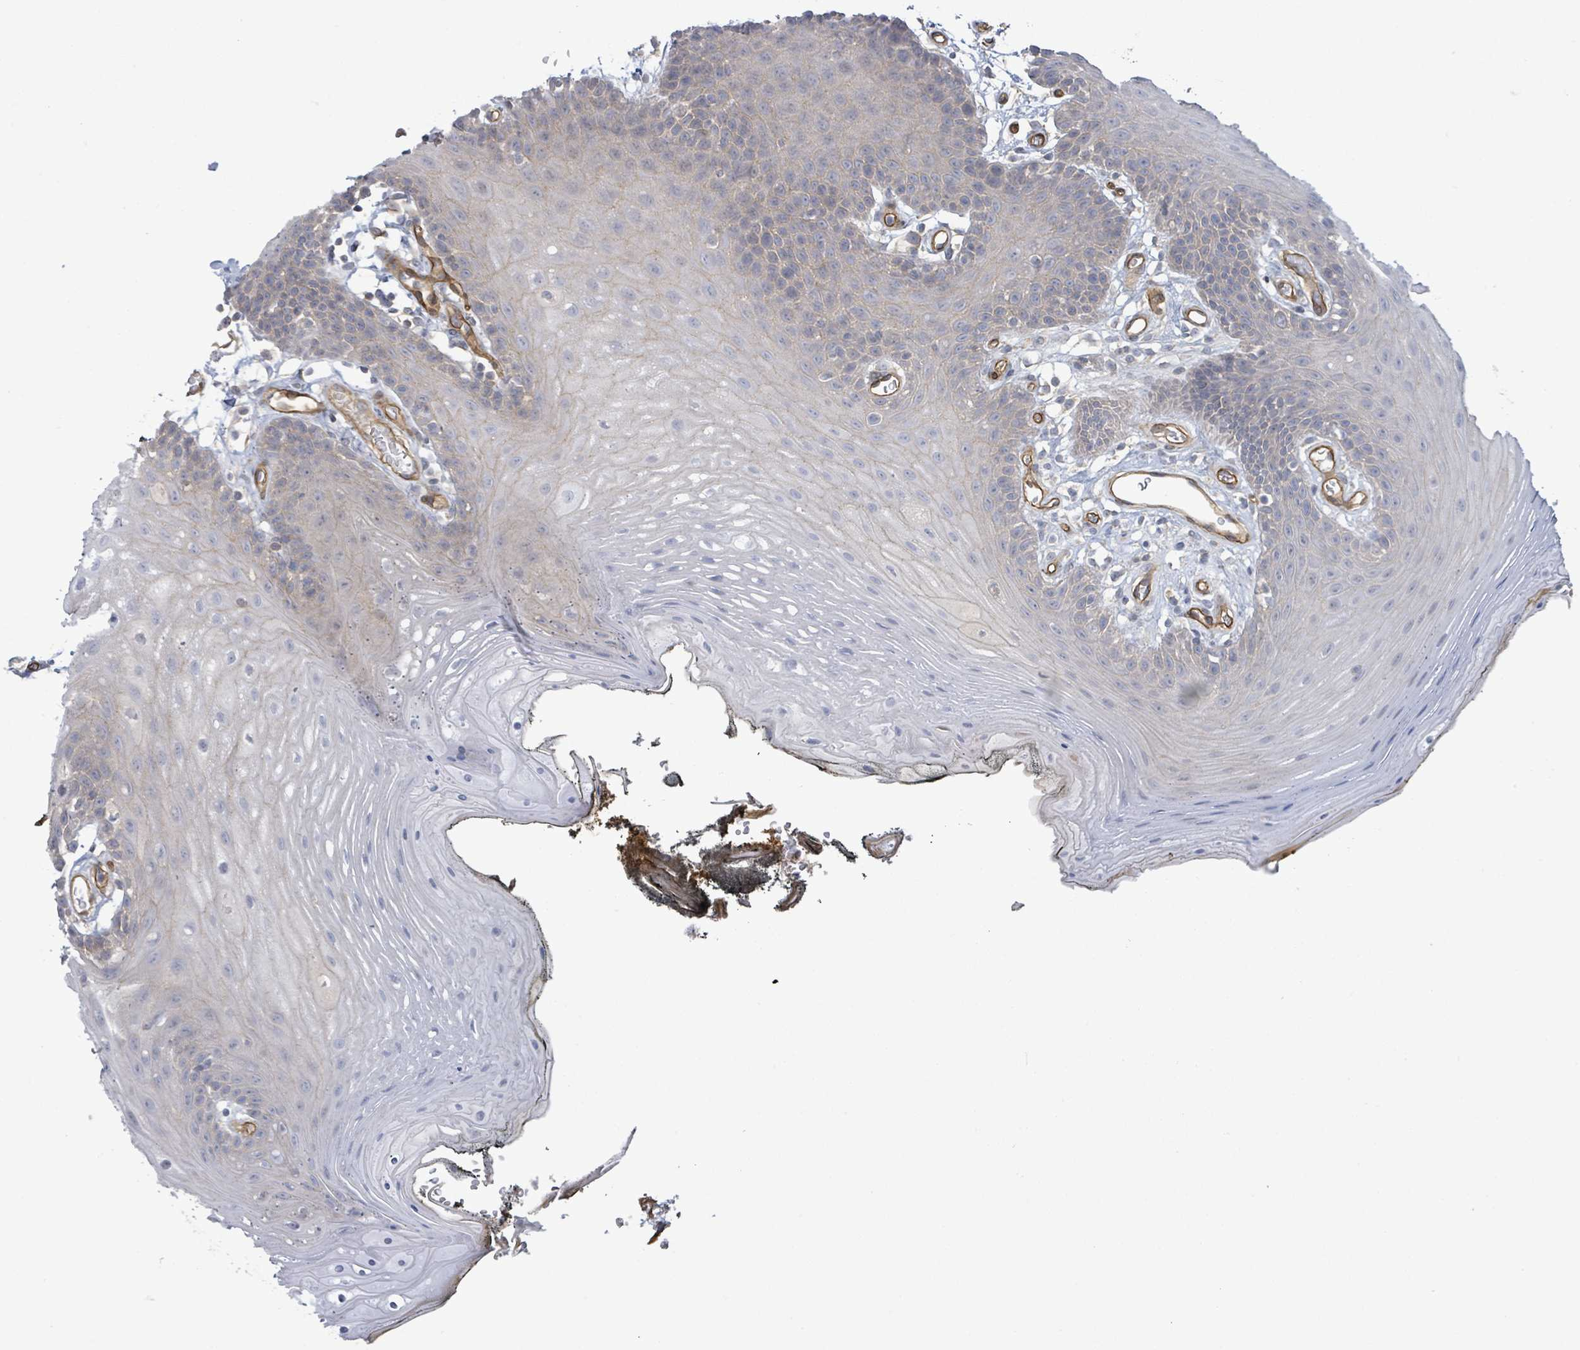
{"staining": {"intensity": "negative", "quantity": "none", "location": "none"}, "tissue": "oral mucosa", "cell_type": "Squamous epithelial cells", "image_type": "normal", "snomed": [{"axis": "morphology", "description": "Normal tissue, NOS"}, {"axis": "topography", "description": "Oral tissue"}, {"axis": "topography", "description": "Tounge, NOS"}], "caption": "The IHC image has no significant positivity in squamous epithelial cells of oral mucosa.", "gene": "KANK3", "patient": {"sex": "female", "age": 81}}